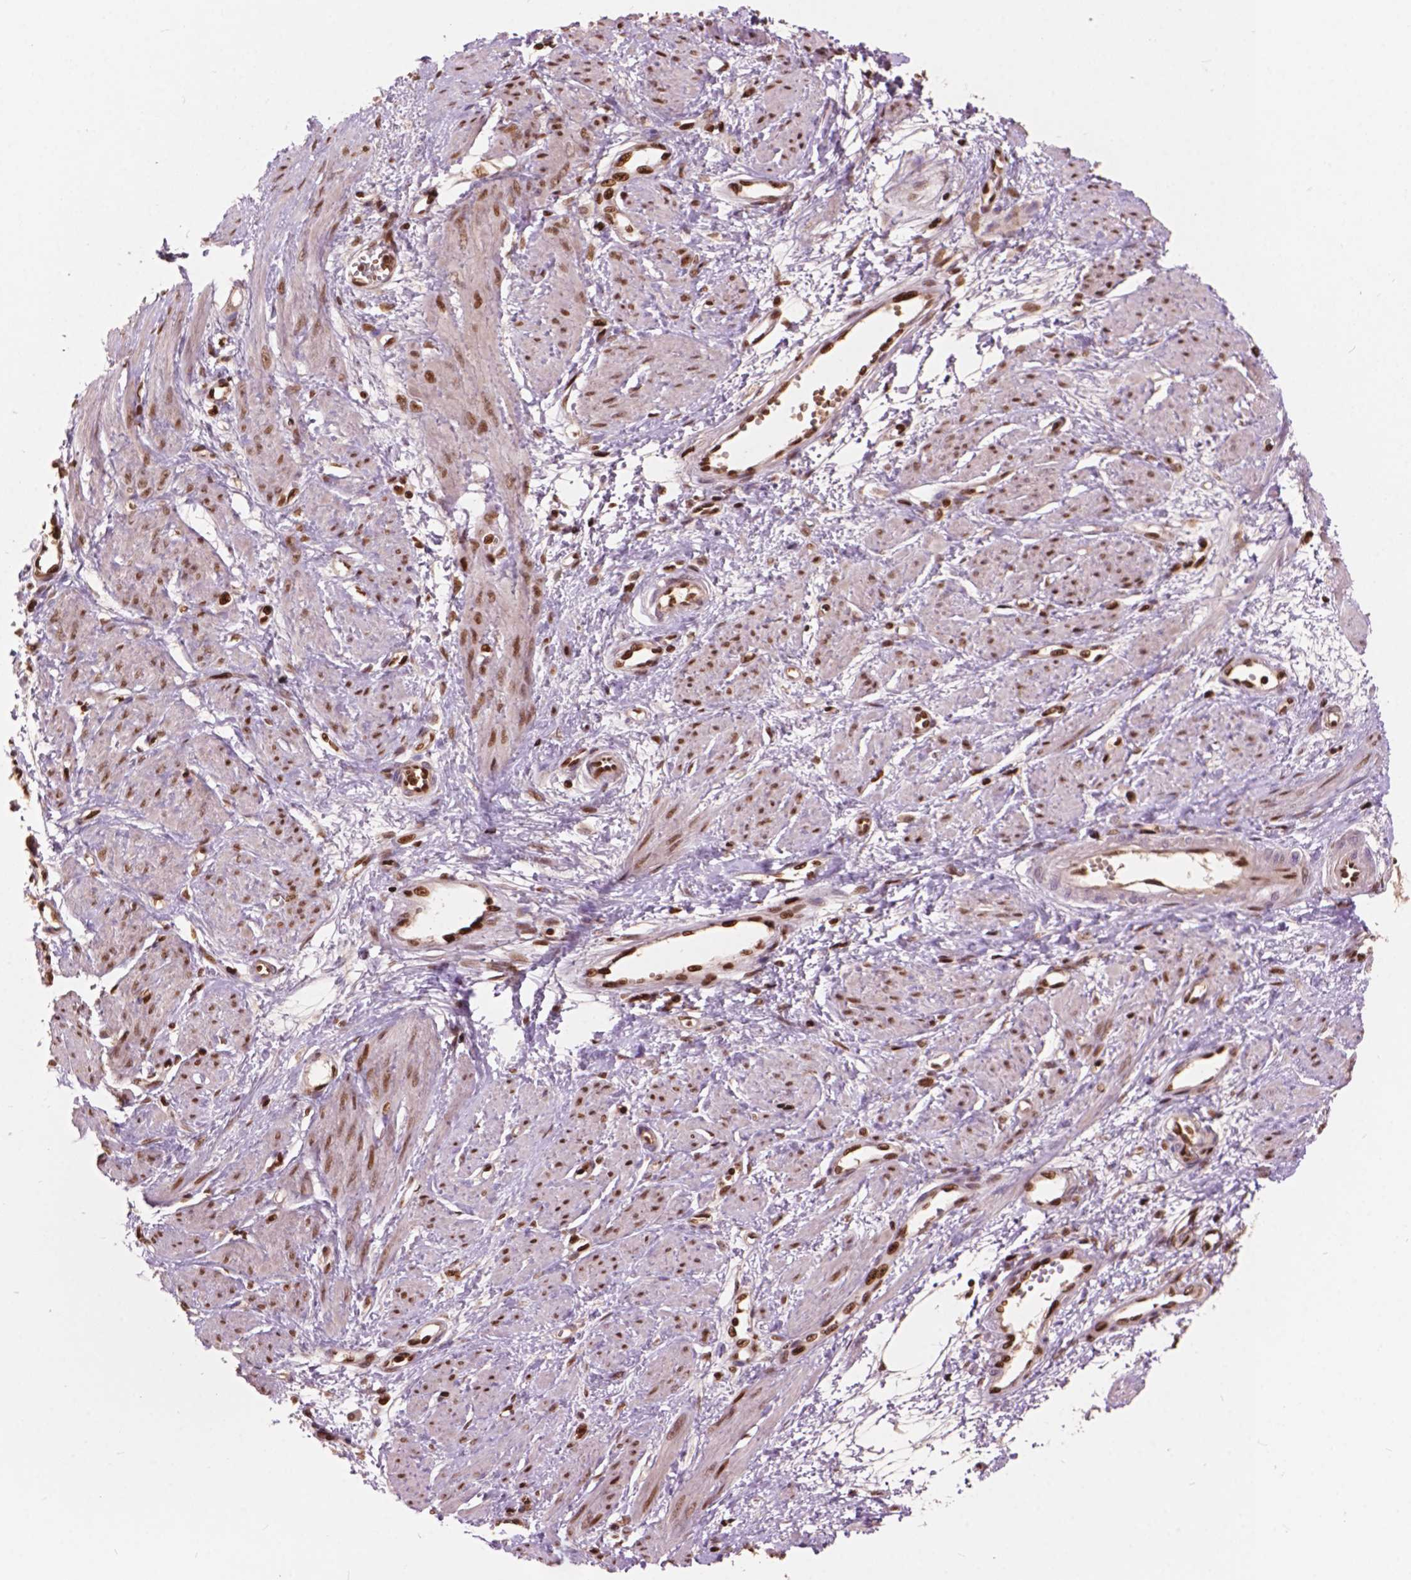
{"staining": {"intensity": "moderate", "quantity": ">75%", "location": "nuclear"}, "tissue": "smooth muscle", "cell_type": "Smooth muscle cells", "image_type": "normal", "snomed": [{"axis": "morphology", "description": "Normal tissue, NOS"}, {"axis": "topography", "description": "Smooth muscle"}, {"axis": "topography", "description": "Uterus"}], "caption": "Immunohistochemistry (IHC) photomicrograph of unremarkable smooth muscle stained for a protein (brown), which displays medium levels of moderate nuclear positivity in approximately >75% of smooth muscle cells.", "gene": "ANP32A", "patient": {"sex": "female", "age": 39}}